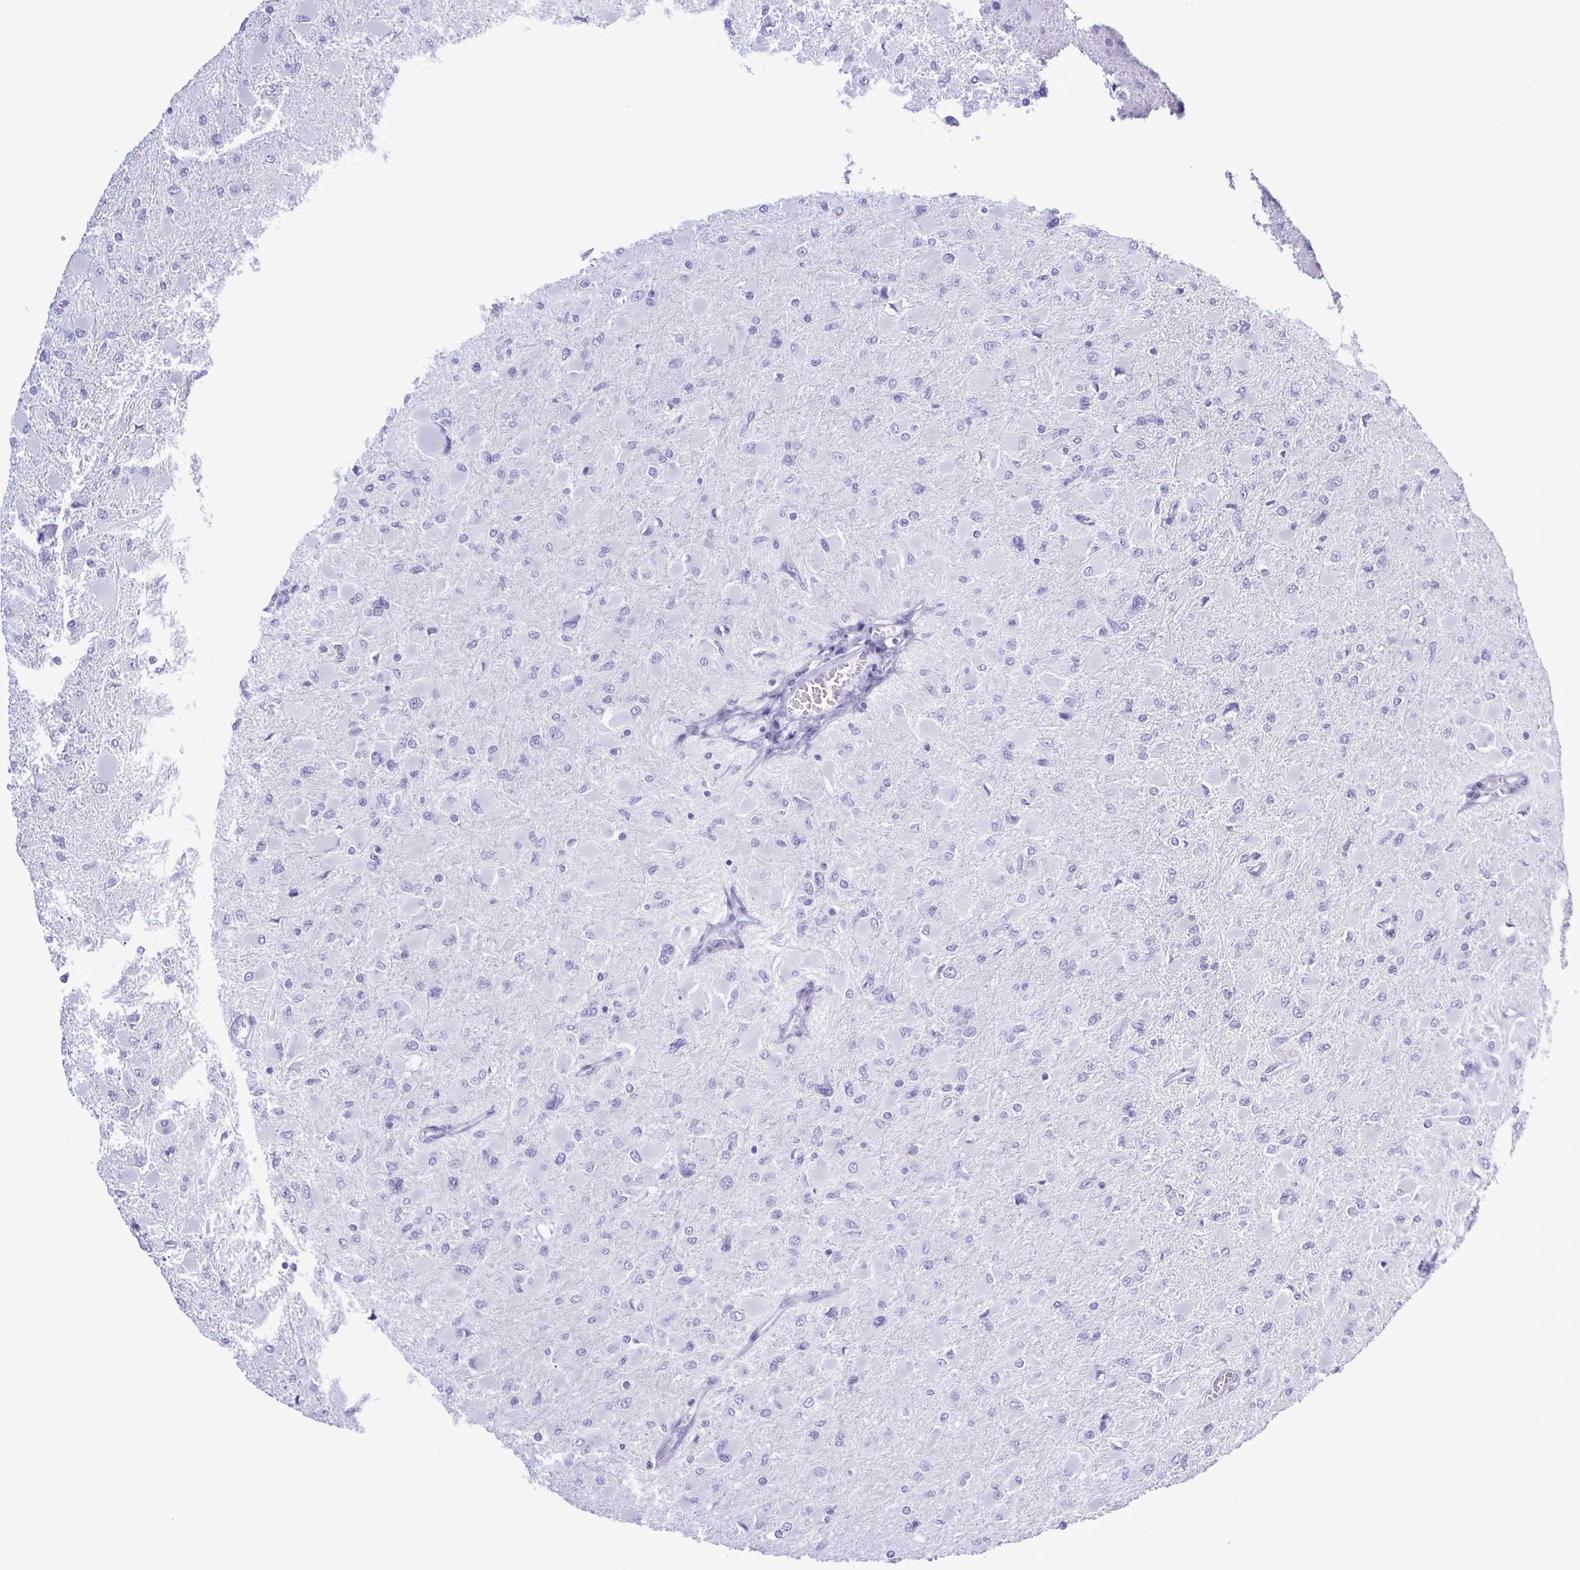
{"staining": {"intensity": "negative", "quantity": "none", "location": "none"}, "tissue": "glioma", "cell_type": "Tumor cells", "image_type": "cancer", "snomed": [{"axis": "morphology", "description": "Glioma, malignant, High grade"}, {"axis": "topography", "description": "Cerebral cortex"}], "caption": "Histopathology image shows no significant protein staining in tumor cells of malignant glioma (high-grade).", "gene": "LTF", "patient": {"sex": "female", "age": 36}}